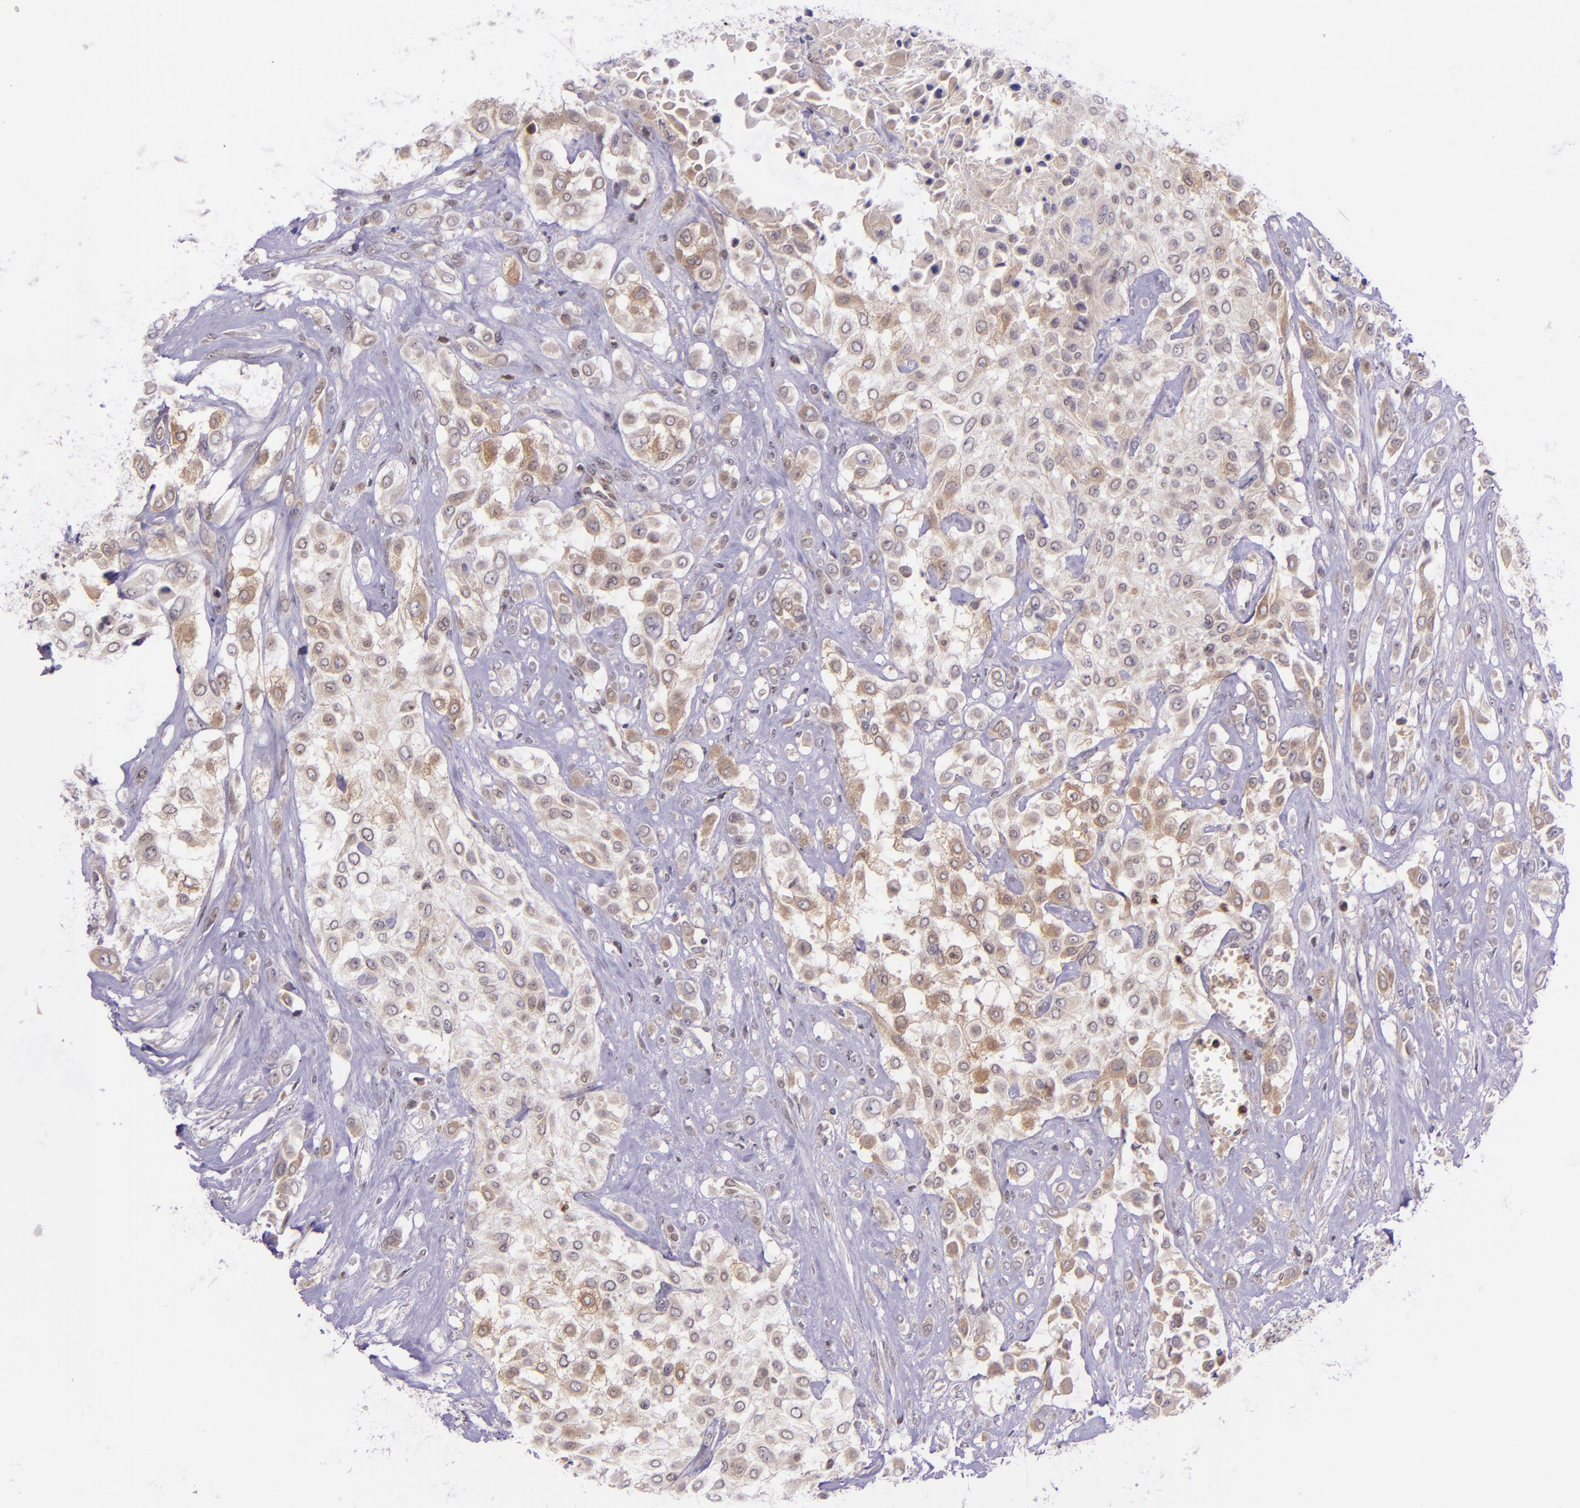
{"staining": {"intensity": "weak", "quantity": "<25%", "location": "cytoplasmic/membranous"}, "tissue": "urothelial cancer", "cell_type": "Tumor cells", "image_type": "cancer", "snomed": [{"axis": "morphology", "description": "Urothelial carcinoma, High grade"}, {"axis": "topography", "description": "Urinary bladder"}], "caption": "Urothelial cancer was stained to show a protein in brown. There is no significant expression in tumor cells.", "gene": "SELL", "patient": {"sex": "male", "age": 57}}